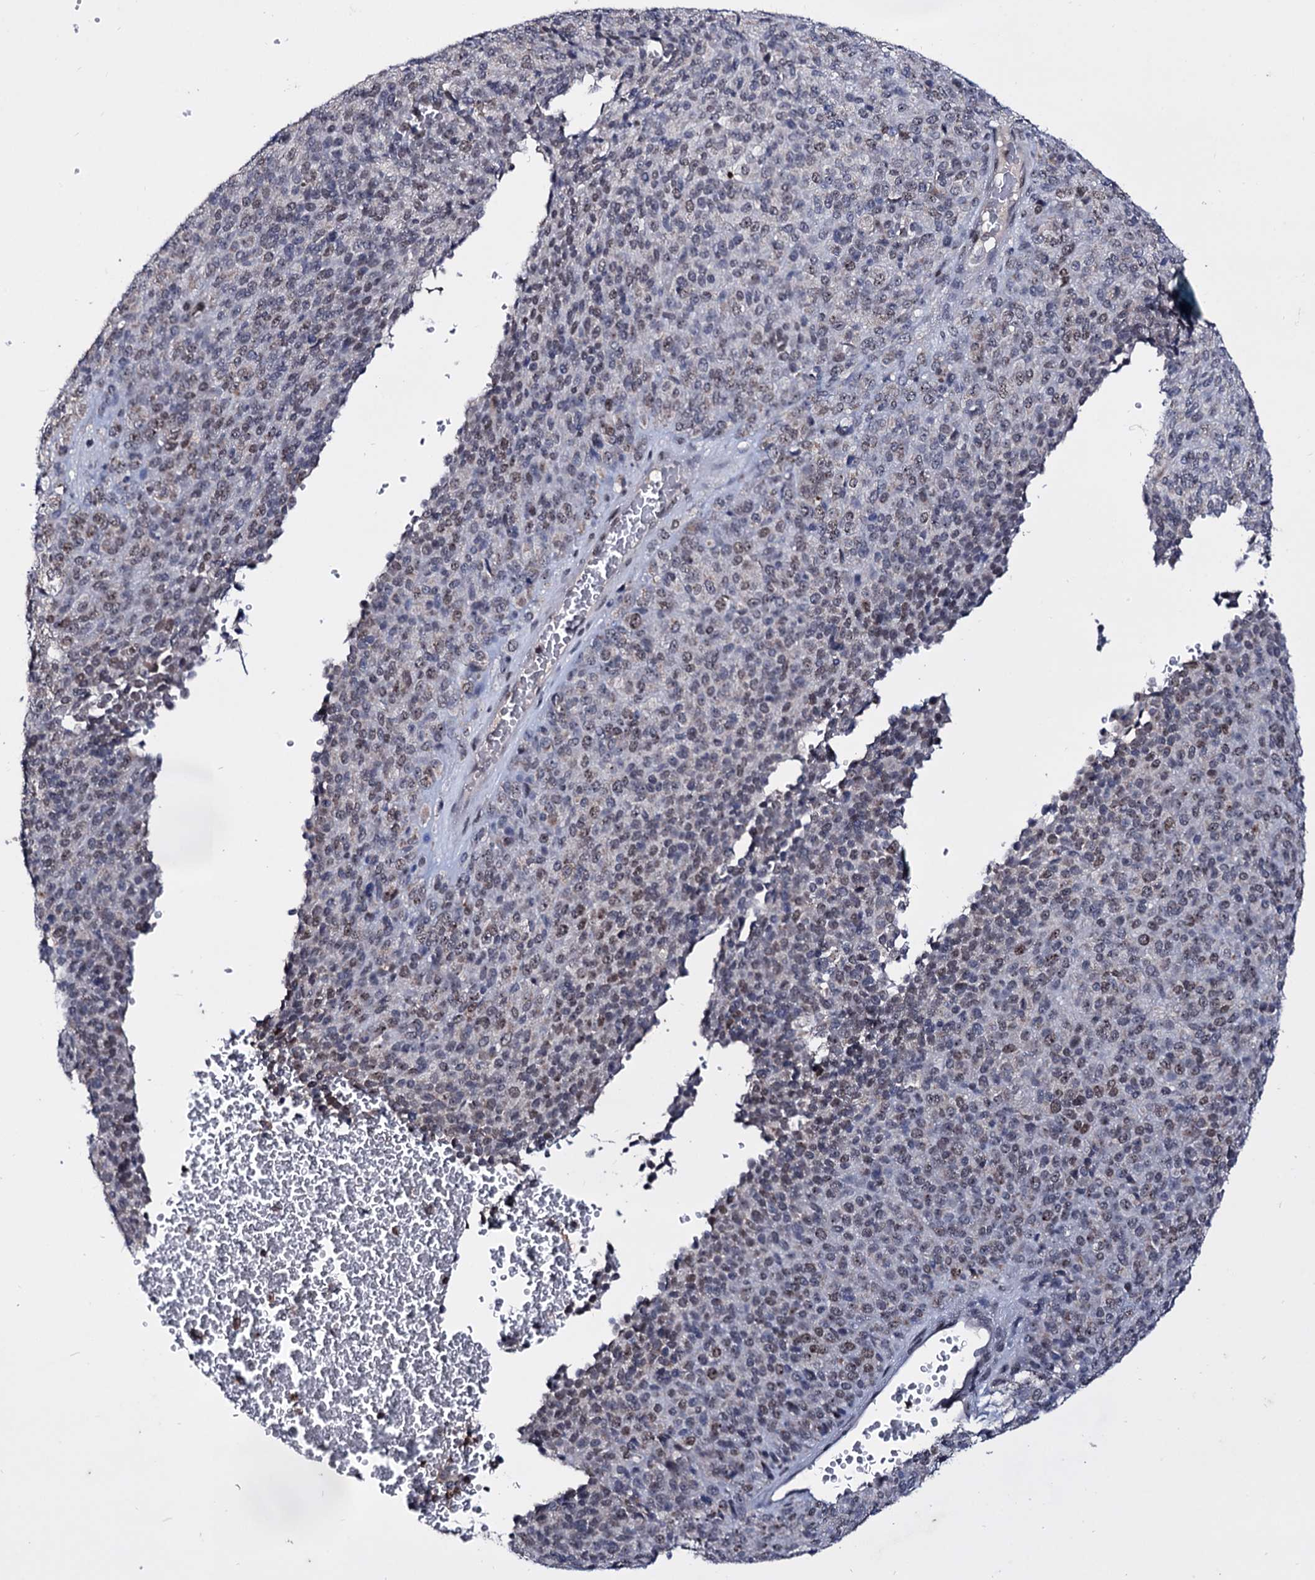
{"staining": {"intensity": "weak", "quantity": "25%-75%", "location": "nuclear"}, "tissue": "melanoma", "cell_type": "Tumor cells", "image_type": "cancer", "snomed": [{"axis": "morphology", "description": "Malignant melanoma, Metastatic site"}, {"axis": "topography", "description": "Brain"}], "caption": "Immunohistochemistry photomicrograph of neoplastic tissue: melanoma stained using immunohistochemistry demonstrates low levels of weak protein expression localized specifically in the nuclear of tumor cells, appearing as a nuclear brown color.", "gene": "SMCHD1", "patient": {"sex": "female", "age": 56}}